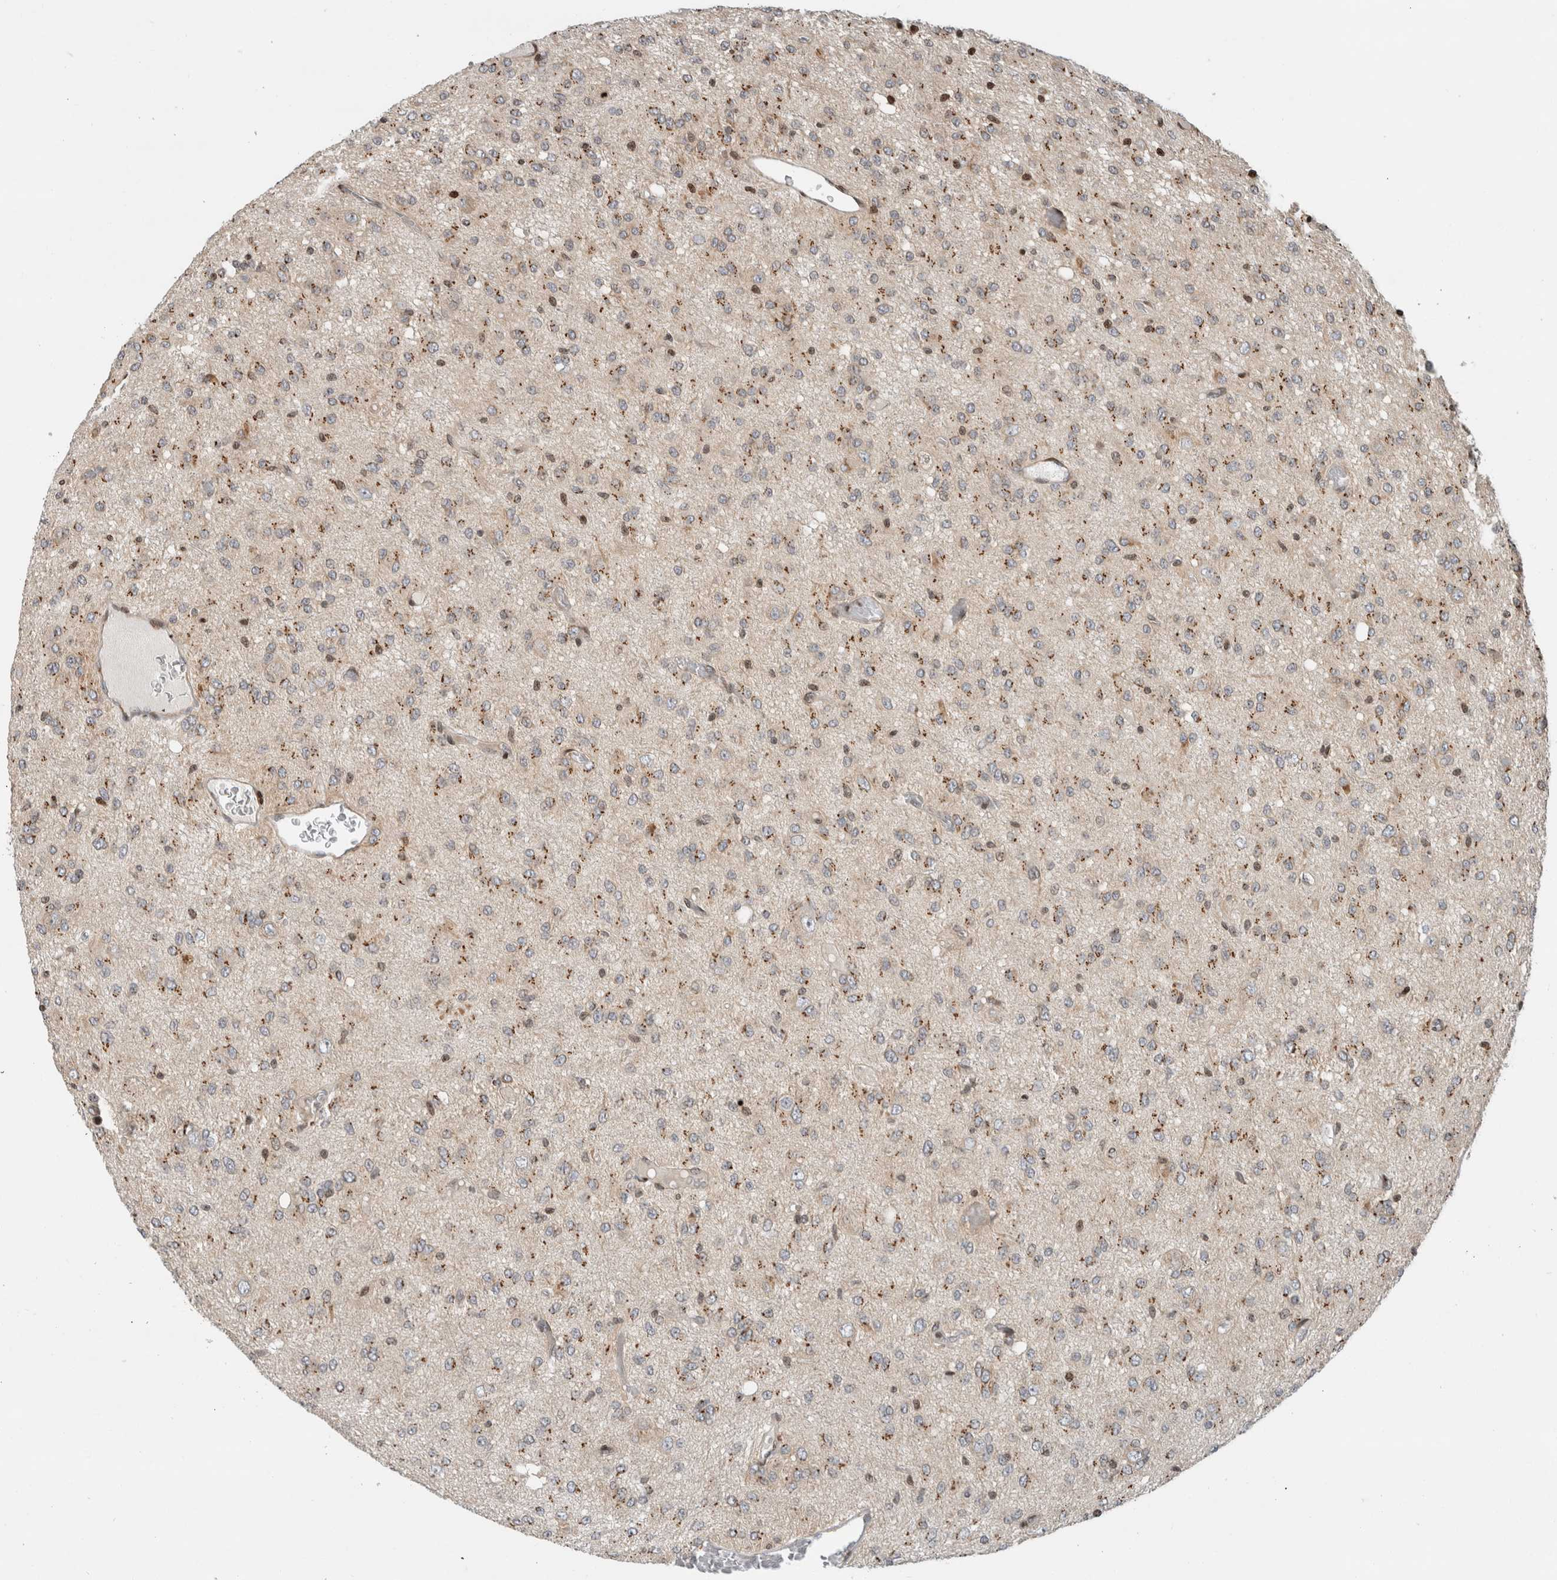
{"staining": {"intensity": "moderate", "quantity": "25%-75%", "location": "cytoplasmic/membranous"}, "tissue": "glioma", "cell_type": "Tumor cells", "image_type": "cancer", "snomed": [{"axis": "morphology", "description": "Glioma, malignant, High grade"}, {"axis": "topography", "description": "Brain"}], "caption": "Tumor cells demonstrate medium levels of moderate cytoplasmic/membranous staining in about 25%-75% of cells in malignant glioma (high-grade). (DAB IHC with brightfield microscopy, high magnification).", "gene": "GINS4", "patient": {"sex": "female", "age": 59}}